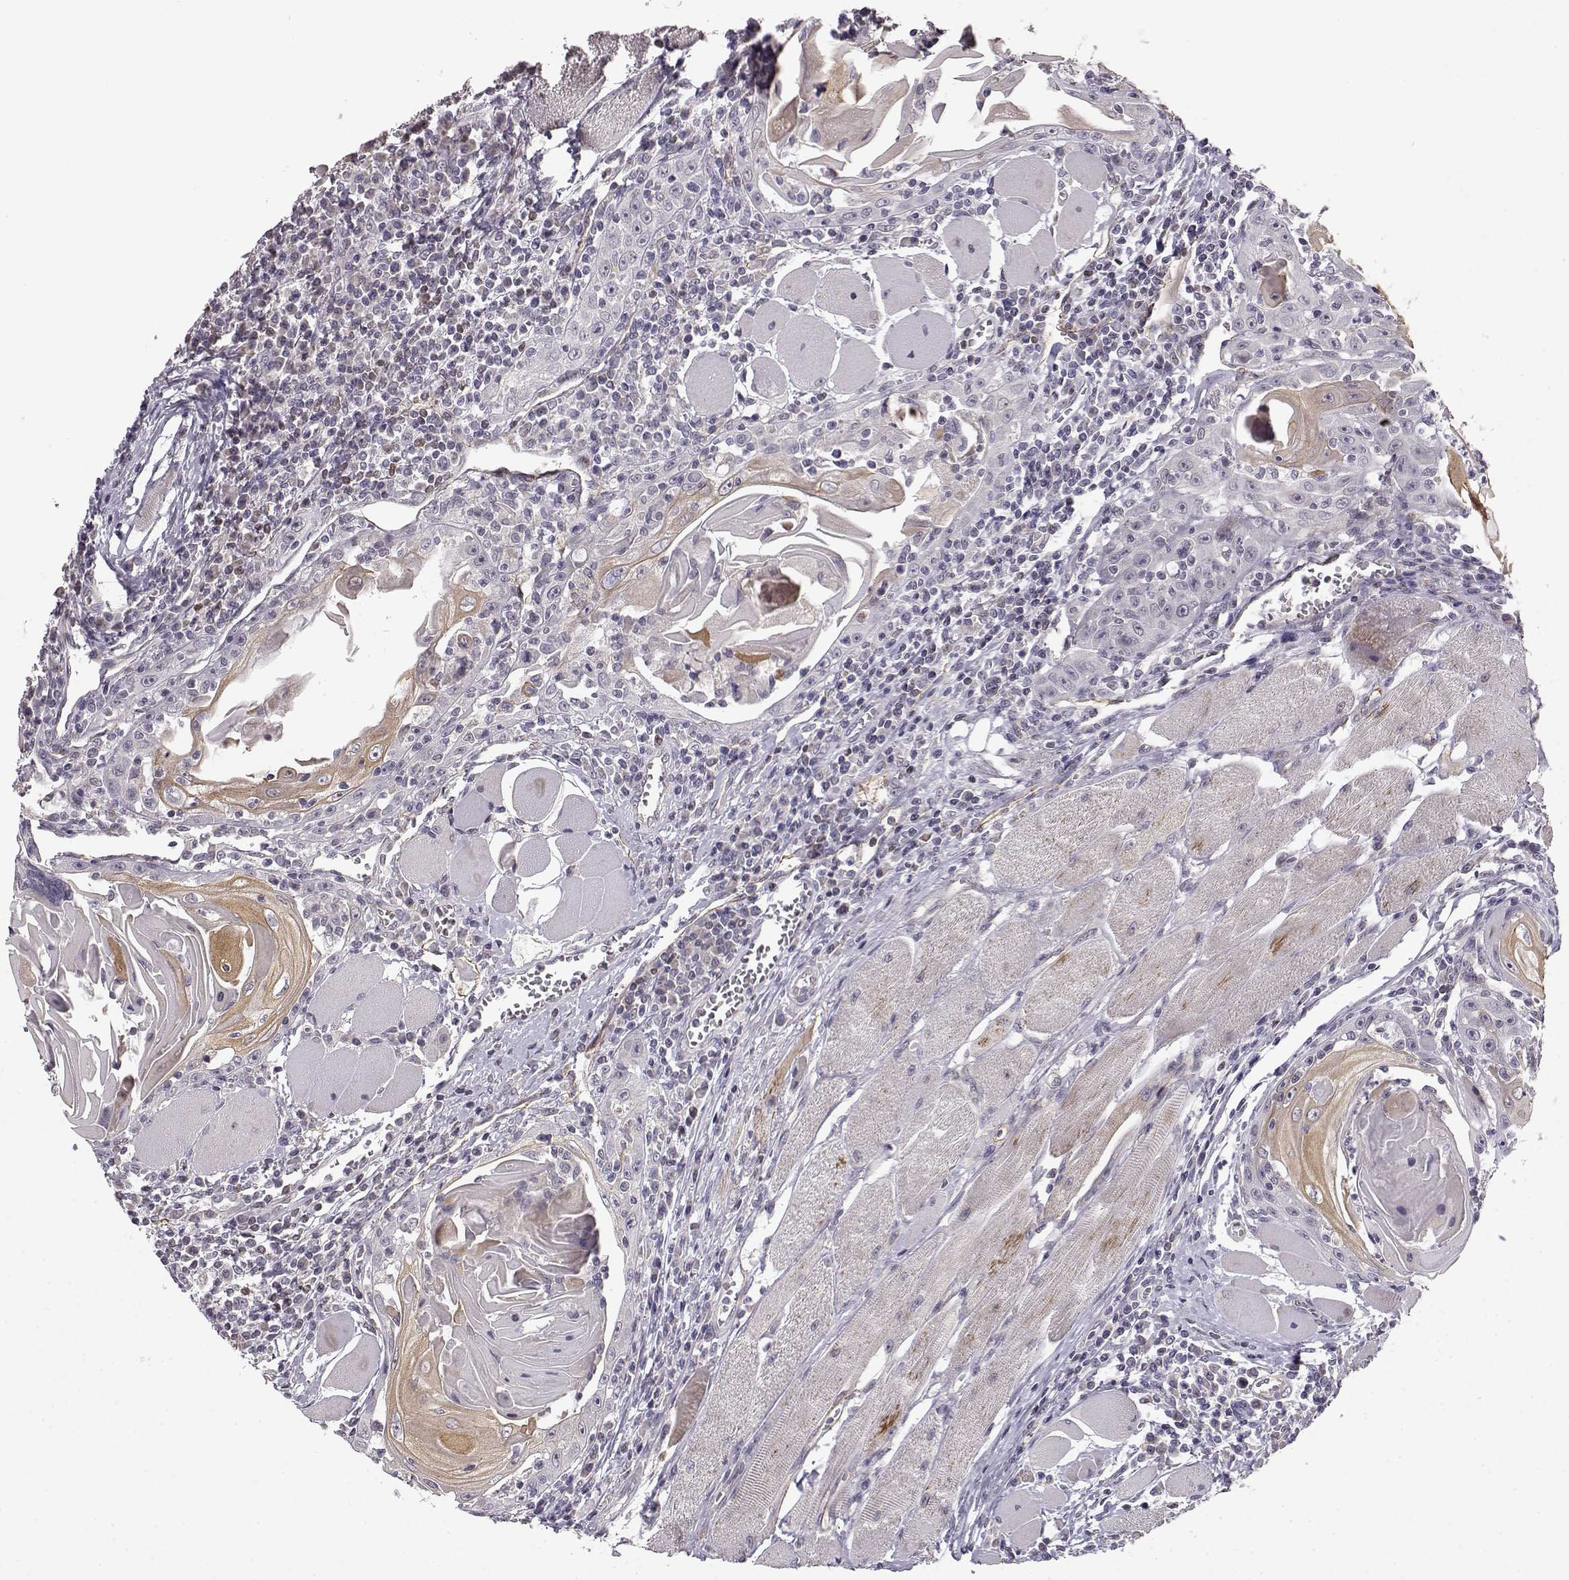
{"staining": {"intensity": "moderate", "quantity": "<25%", "location": "cytoplasmic/membranous"}, "tissue": "head and neck cancer", "cell_type": "Tumor cells", "image_type": "cancer", "snomed": [{"axis": "morphology", "description": "Normal tissue, NOS"}, {"axis": "morphology", "description": "Squamous cell carcinoma, NOS"}, {"axis": "topography", "description": "Oral tissue"}, {"axis": "topography", "description": "Head-Neck"}], "caption": "Immunohistochemical staining of human head and neck cancer exhibits low levels of moderate cytoplasmic/membranous positivity in approximately <25% of tumor cells.", "gene": "BACH2", "patient": {"sex": "male", "age": 52}}